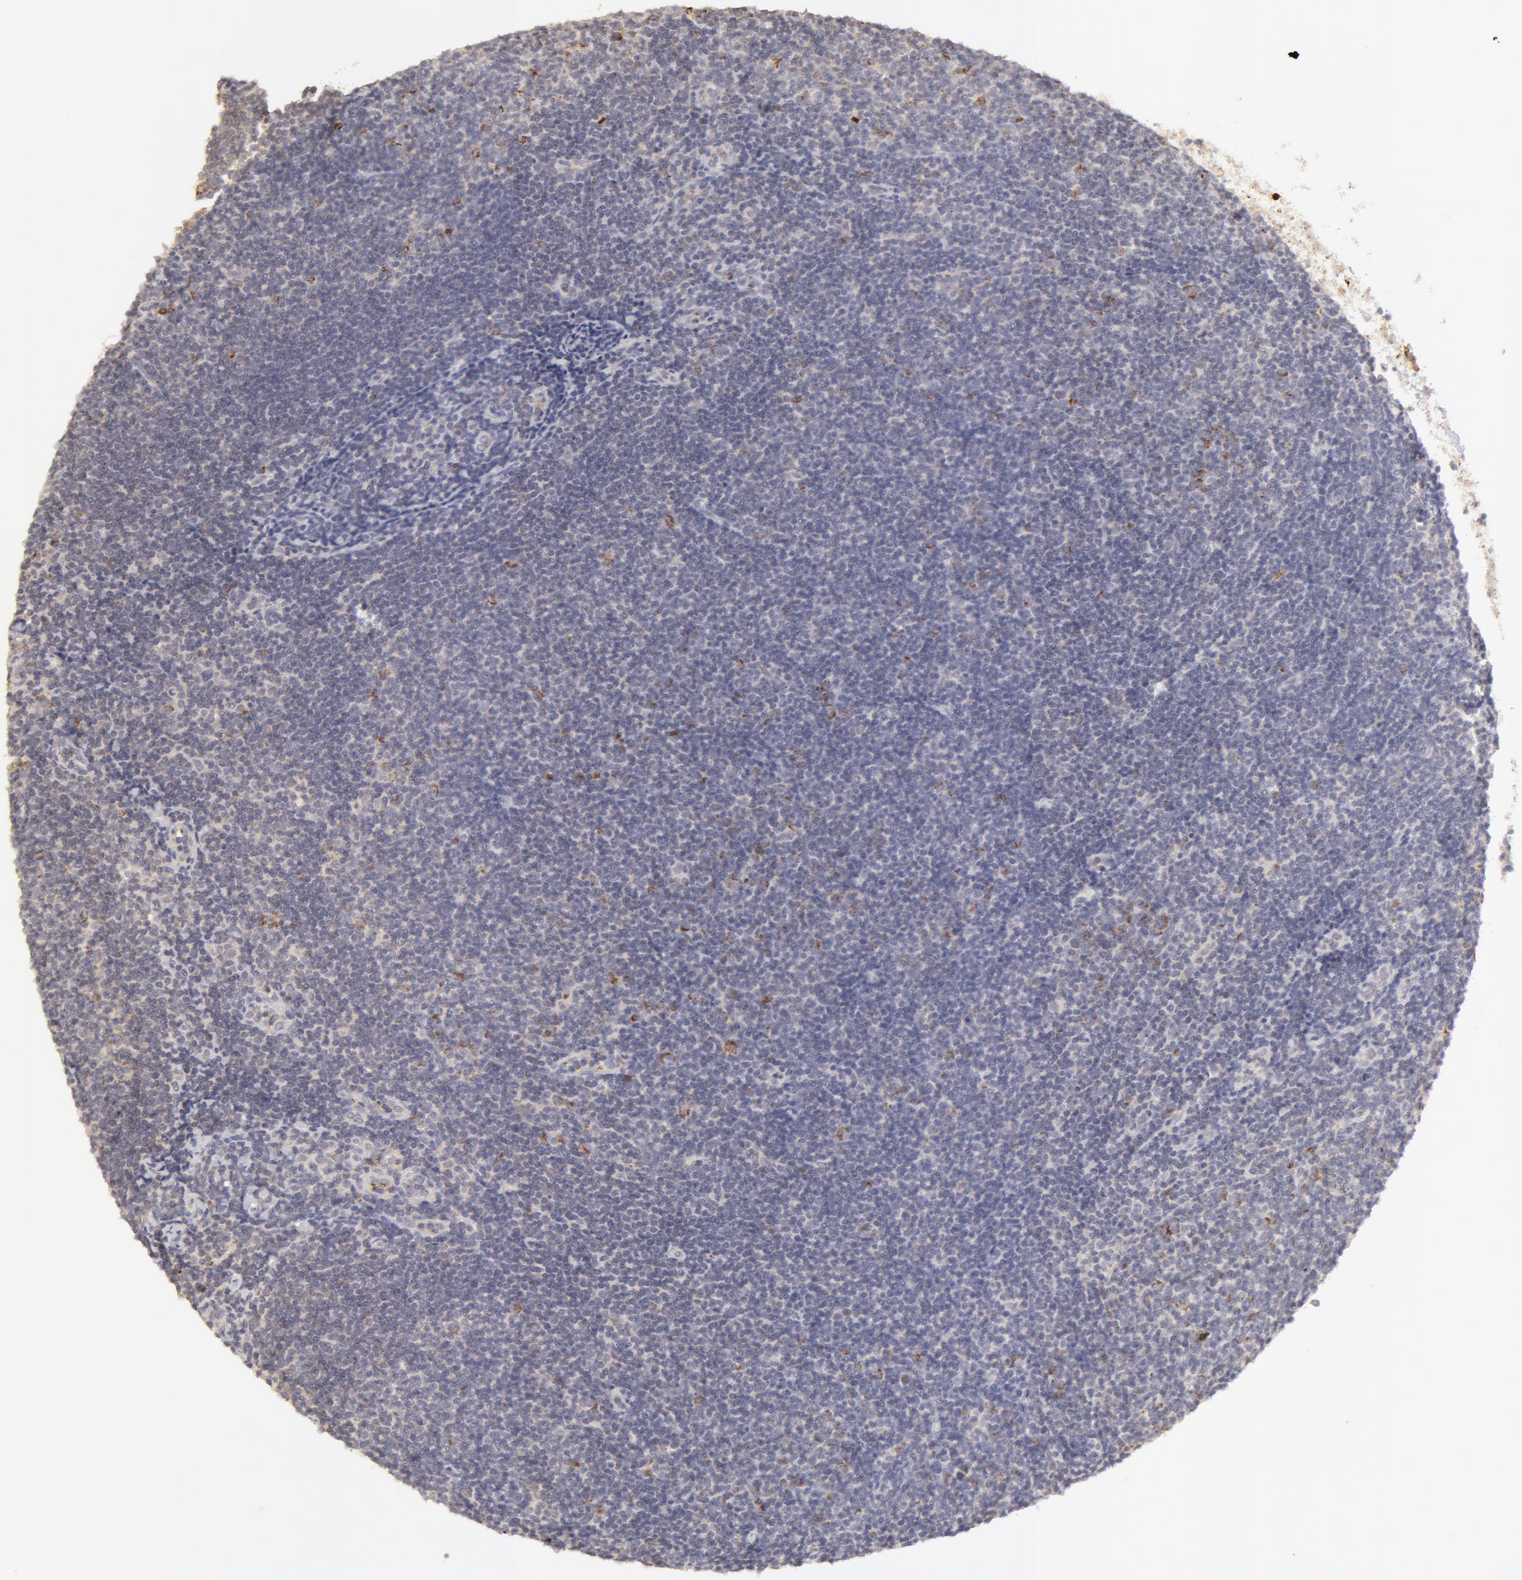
{"staining": {"intensity": "negative", "quantity": "none", "location": "none"}, "tissue": "lymphoma", "cell_type": "Tumor cells", "image_type": "cancer", "snomed": [{"axis": "morphology", "description": "Malignant lymphoma, non-Hodgkin's type, Low grade"}, {"axis": "topography", "description": "Lymph node"}], "caption": "Immunohistochemistry (IHC) photomicrograph of lymphoma stained for a protein (brown), which shows no staining in tumor cells.", "gene": "ADPRH", "patient": {"sex": "male", "age": 49}}